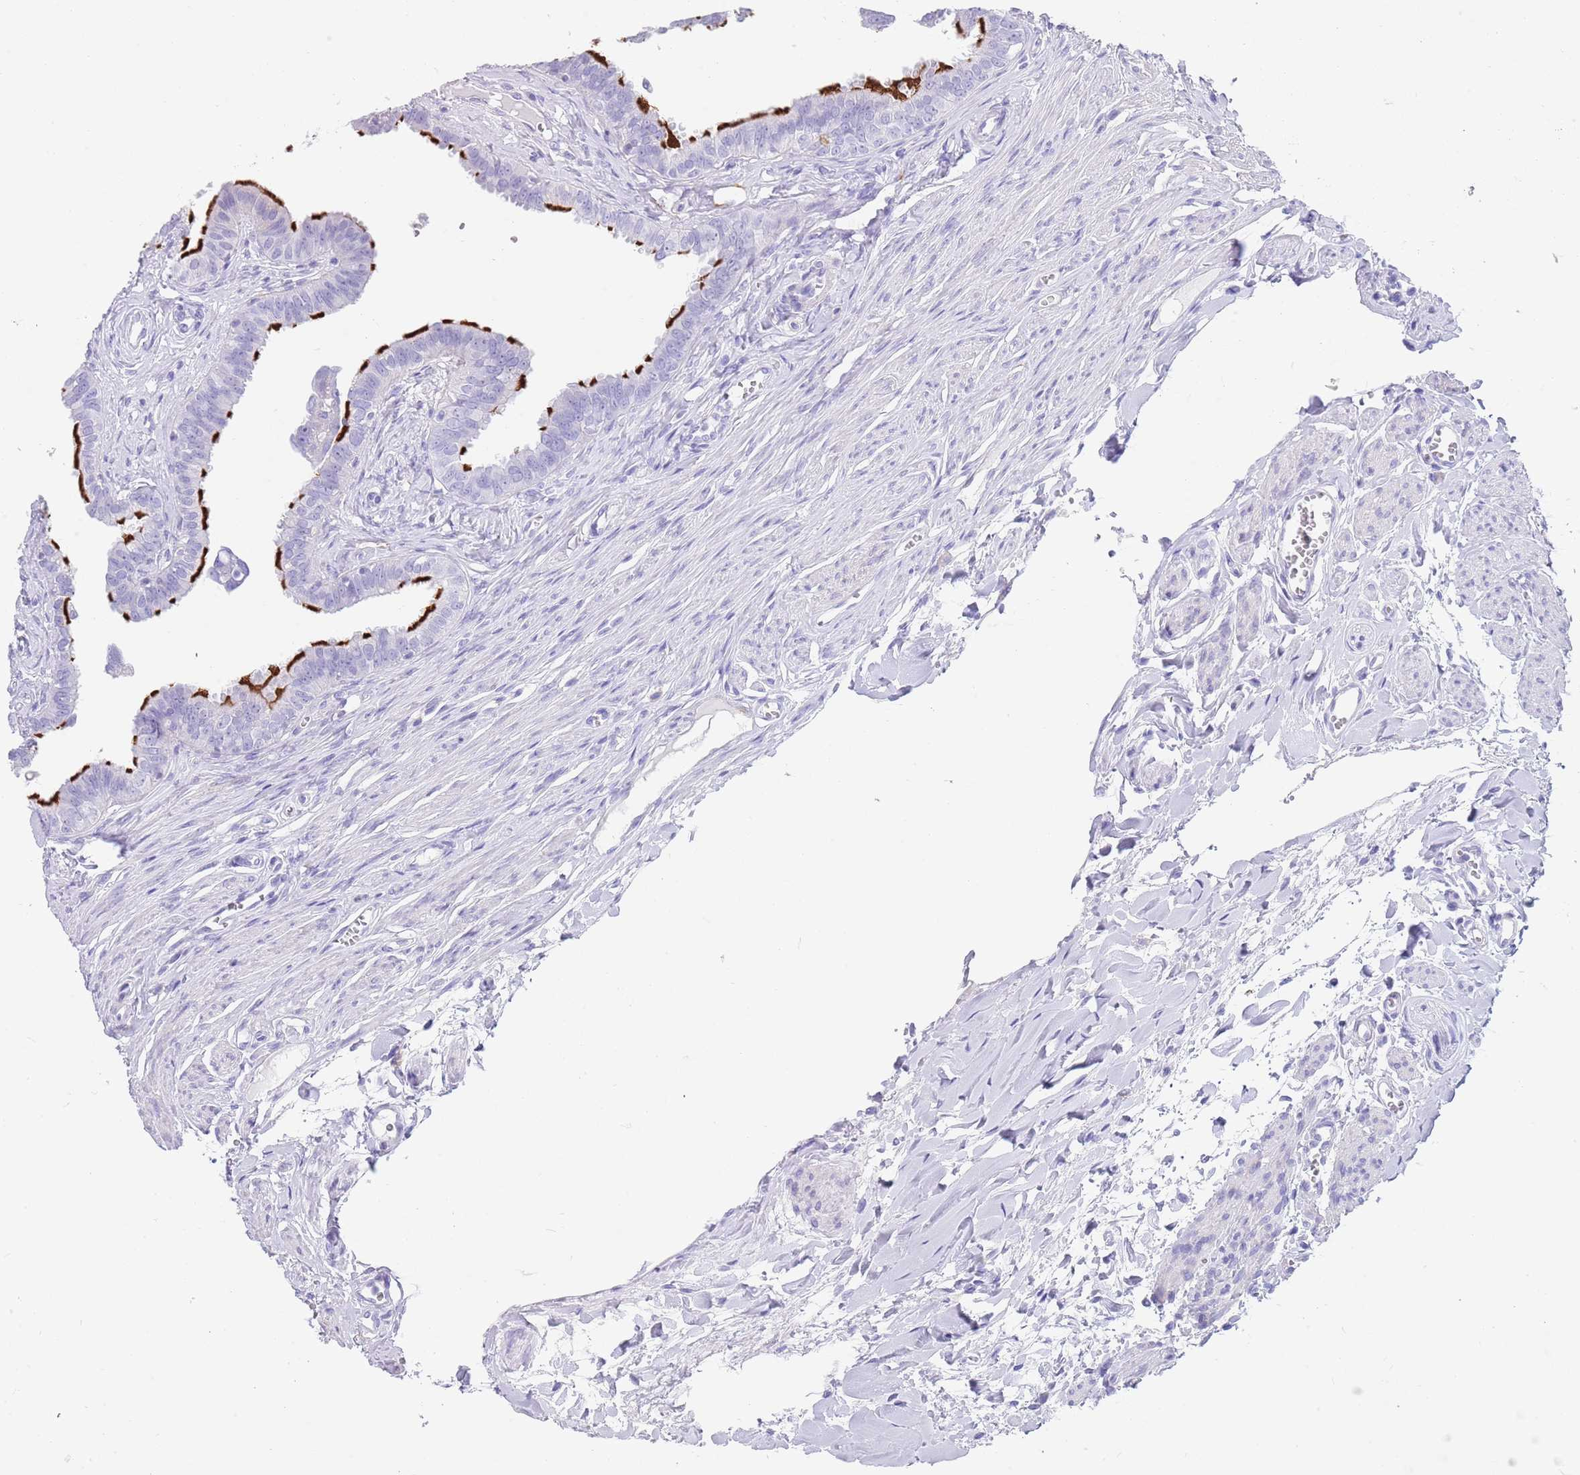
{"staining": {"intensity": "strong", "quantity": "25%-75%", "location": "cytoplasmic/membranous"}, "tissue": "fallopian tube", "cell_type": "Glandular cells", "image_type": "normal", "snomed": [{"axis": "morphology", "description": "Normal tissue, NOS"}, {"axis": "morphology", "description": "Carcinoma, NOS"}, {"axis": "topography", "description": "Fallopian tube"}, {"axis": "topography", "description": "Ovary"}], "caption": "Protein expression analysis of unremarkable fallopian tube demonstrates strong cytoplasmic/membranous expression in approximately 25%-75% of glandular cells.", "gene": "CPXM2", "patient": {"sex": "female", "age": 59}}